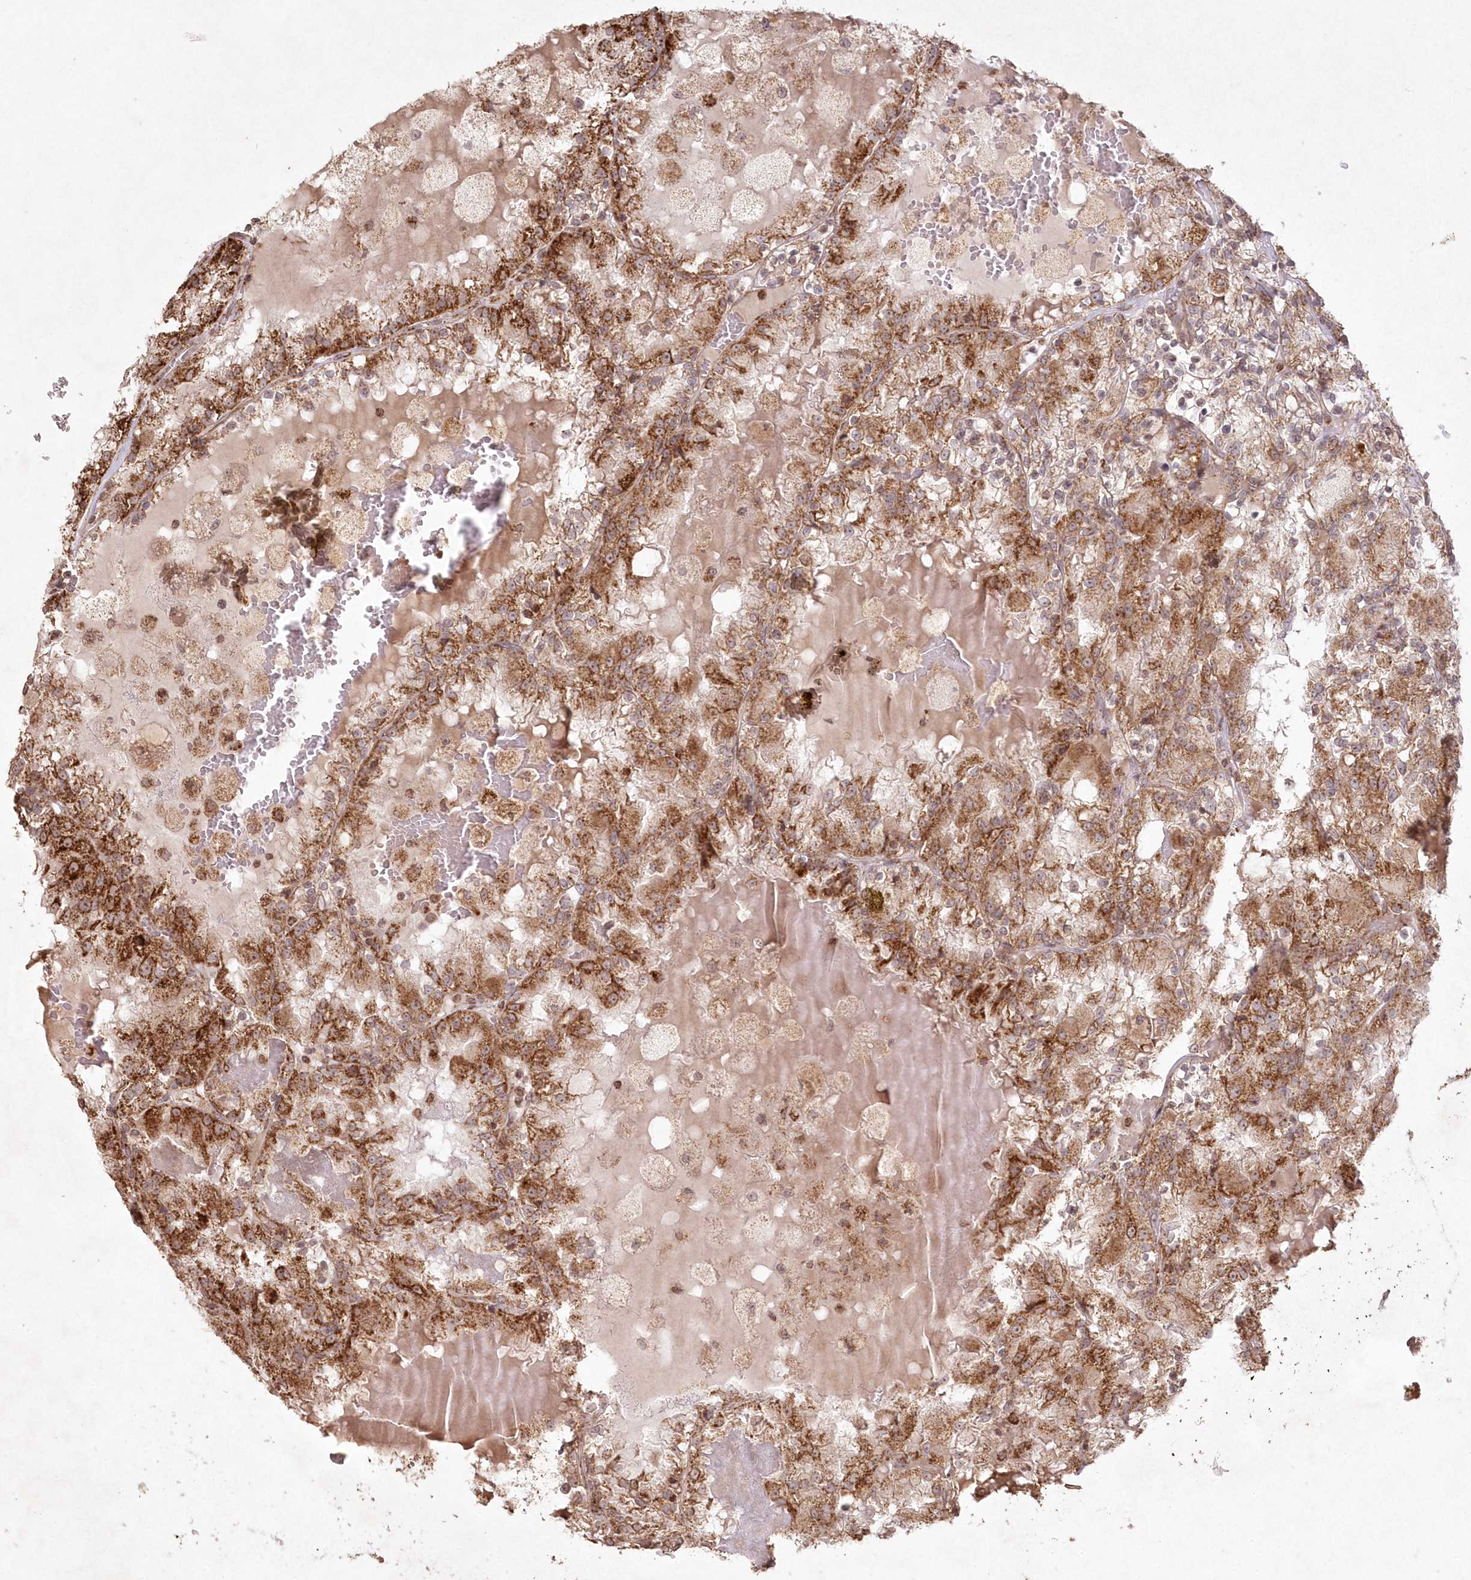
{"staining": {"intensity": "strong", "quantity": "25%-75%", "location": "cytoplasmic/membranous"}, "tissue": "renal cancer", "cell_type": "Tumor cells", "image_type": "cancer", "snomed": [{"axis": "morphology", "description": "Adenocarcinoma, NOS"}, {"axis": "topography", "description": "Kidney"}], "caption": "IHC of renal cancer (adenocarcinoma) demonstrates high levels of strong cytoplasmic/membranous positivity in approximately 25%-75% of tumor cells. (brown staining indicates protein expression, while blue staining denotes nuclei).", "gene": "LRPPRC", "patient": {"sex": "female", "age": 56}}